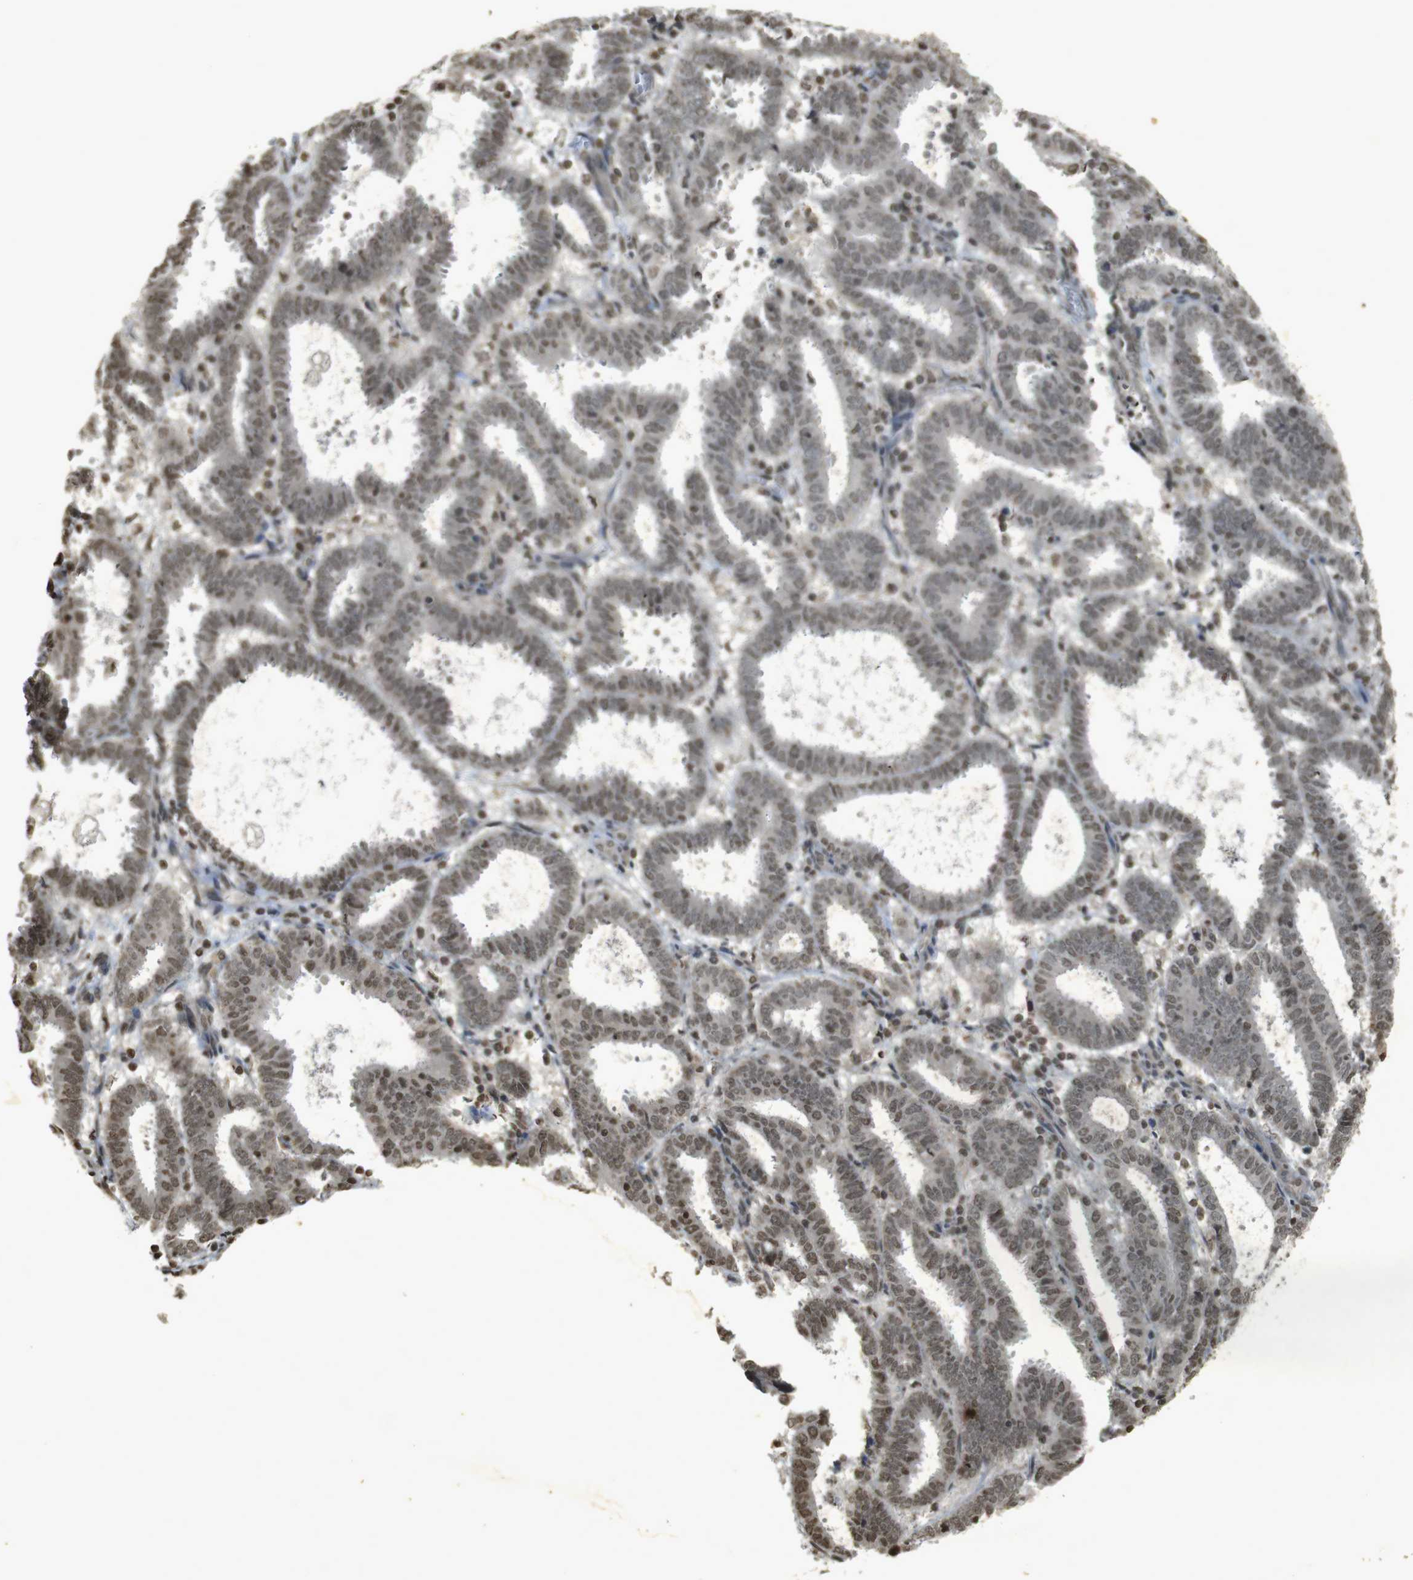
{"staining": {"intensity": "moderate", "quantity": ">75%", "location": "nuclear"}, "tissue": "endometrial cancer", "cell_type": "Tumor cells", "image_type": "cancer", "snomed": [{"axis": "morphology", "description": "Adenocarcinoma, NOS"}, {"axis": "topography", "description": "Uterus"}], "caption": "A high-resolution histopathology image shows immunohistochemistry (IHC) staining of endometrial adenocarcinoma, which shows moderate nuclear expression in about >75% of tumor cells. (Brightfield microscopy of DAB IHC at high magnification).", "gene": "ORC4", "patient": {"sex": "female", "age": 83}}